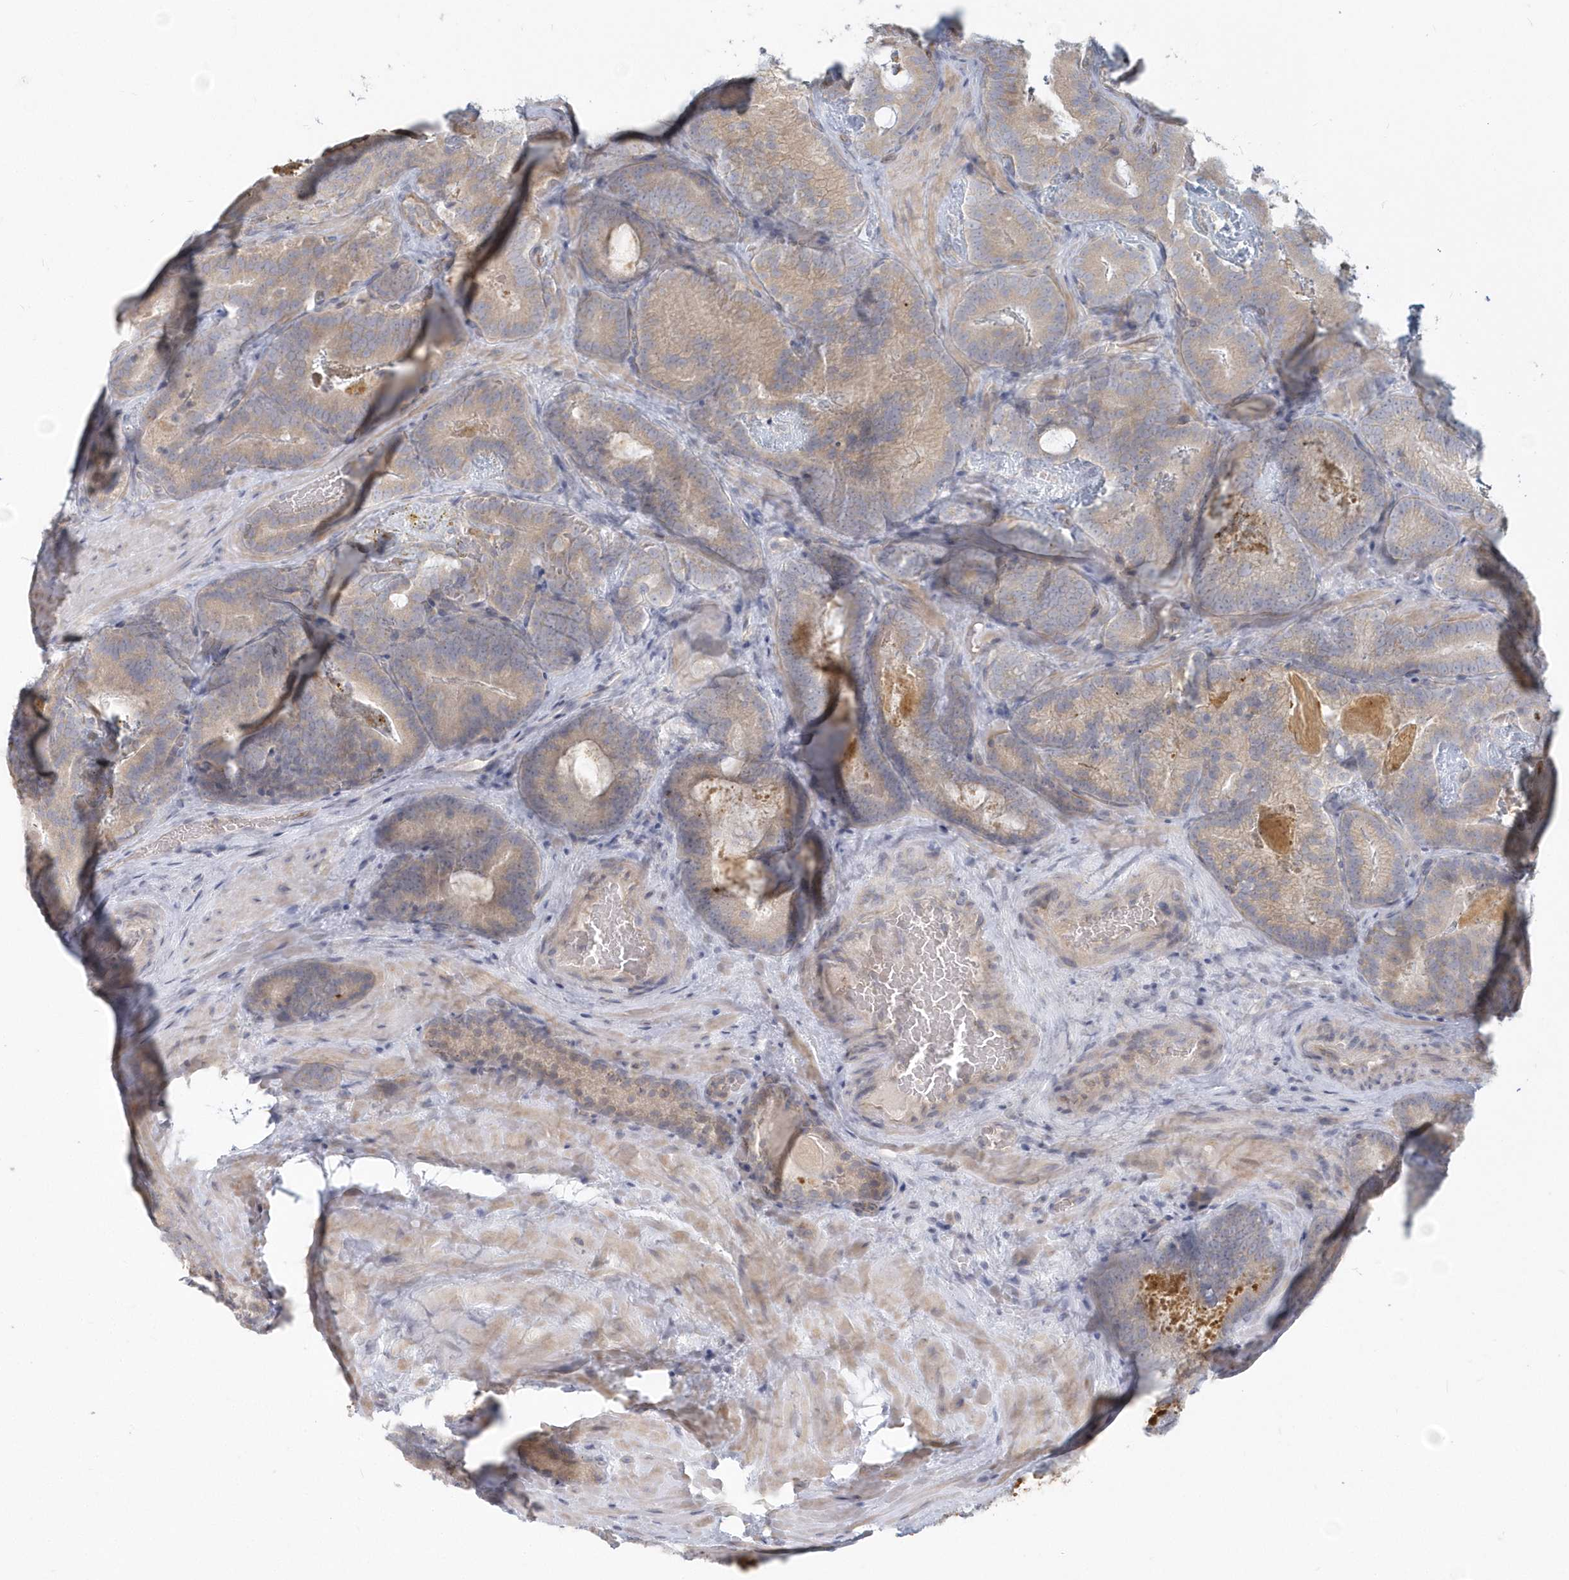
{"staining": {"intensity": "weak", "quantity": "25%-75%", "location": "cytoplasmic/membranous"}, "tissue": "prostate cancer", "cell_type": "Tumor cells", "image_type": "cancer", "snomed": [{"axis": "morphology", "description": "Adenocarcinoma, High grade"}, {"axis": "topography", "description": "Prostate"}], "caption": "Approximately 25%-75% of tumor cells in prostate adenocarcinoma (high-grade) exhibit weak cytoplasmic/membranous protein staining as visualized by brown immunohistochemical staining.", "gene": "NAPB", "patient": {"sex": "male", "age": 66}}